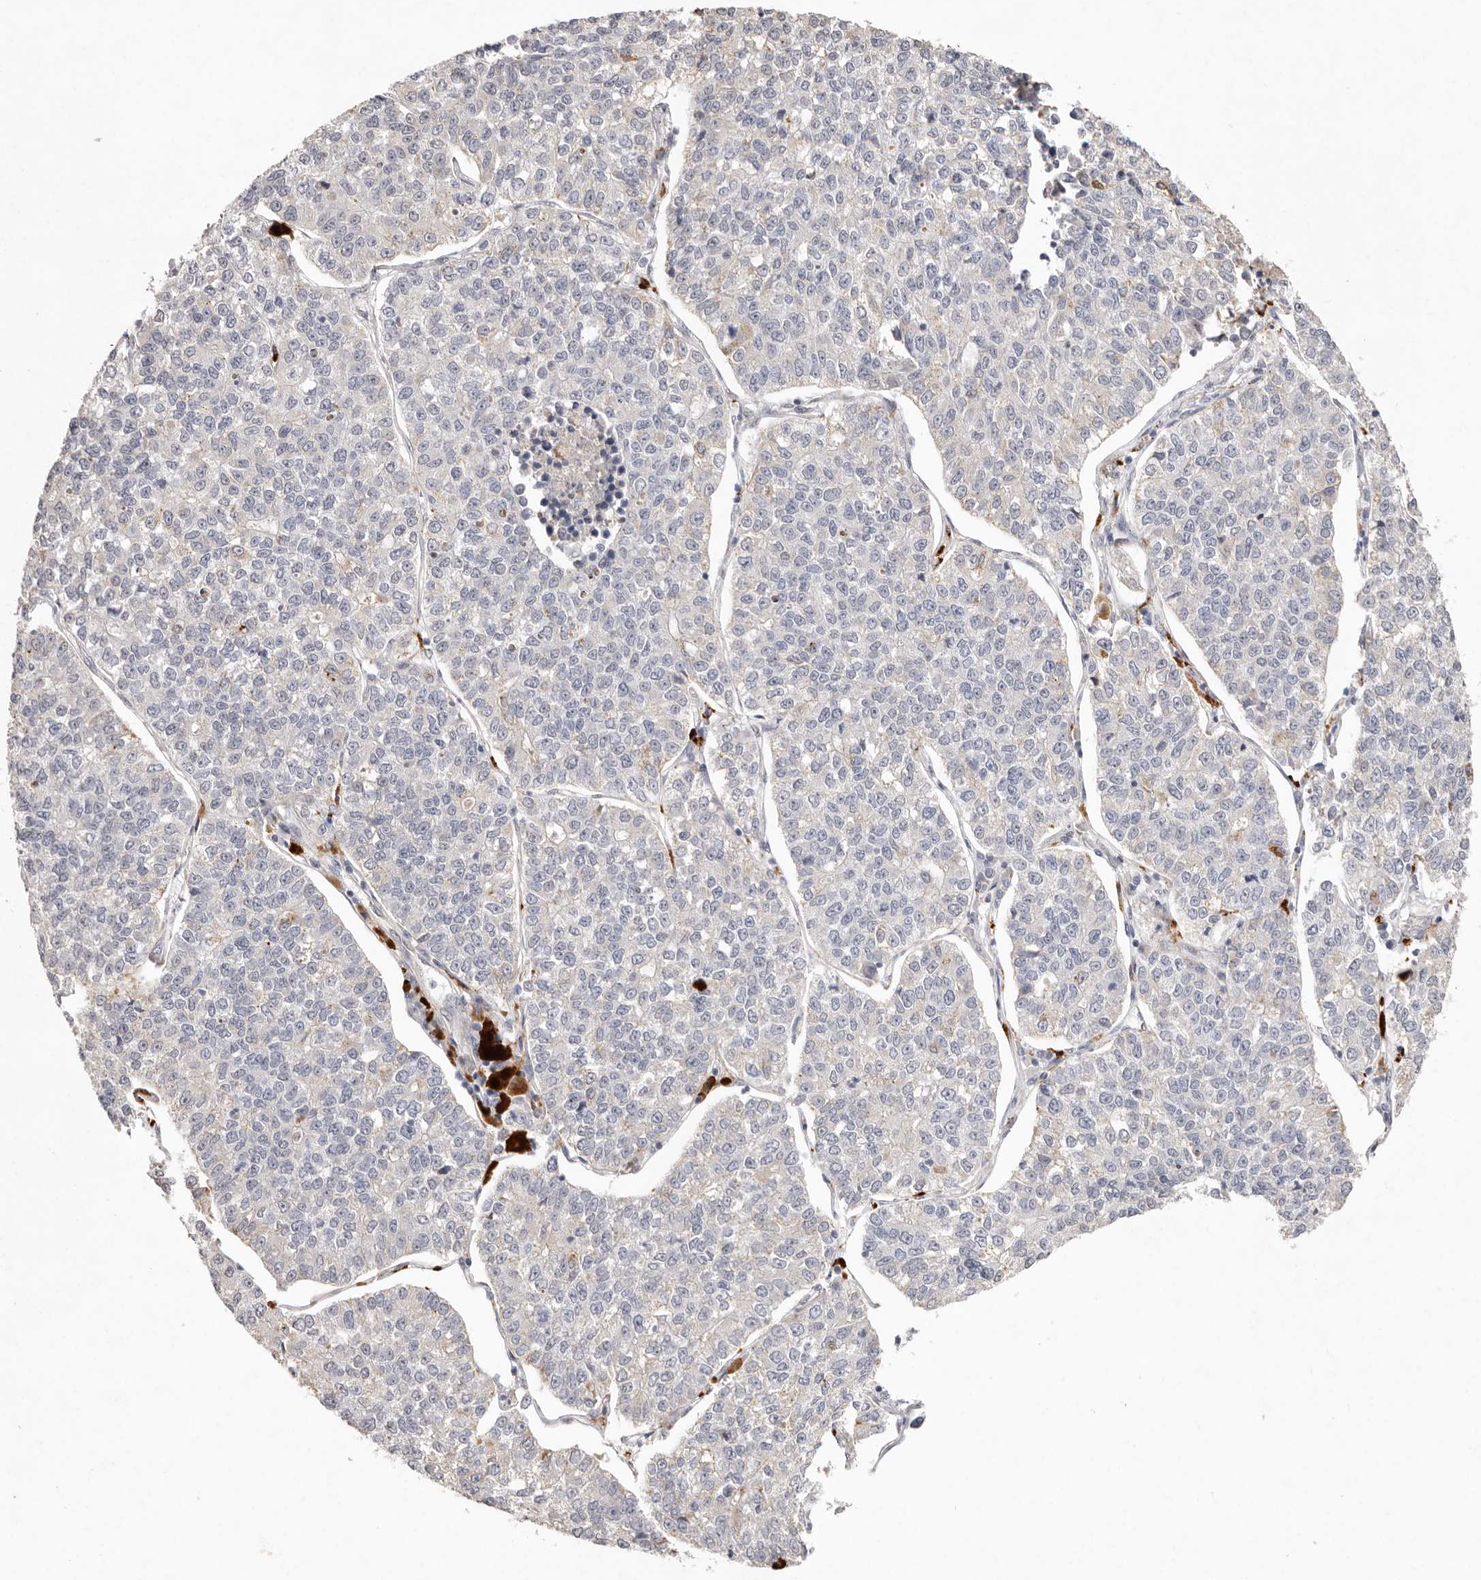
{"staining": {"intensity": "negative", "quantity": "none", "location": "none"}, "tissue": "lung cancer", "cell_type": "Tumor cells", "image_type": "cancer", "snomed": [{"axis": "morphology", "description": "Adenocarcinoma, NOS"}, {"axis": "topography", "description": "Lung"}], "caption": "Protein analysis of lung adenocarcinoma displays no significant staining in tumor cells.", "gene": "FAM185A", "patient": {"sex": "male", "age": 49}}